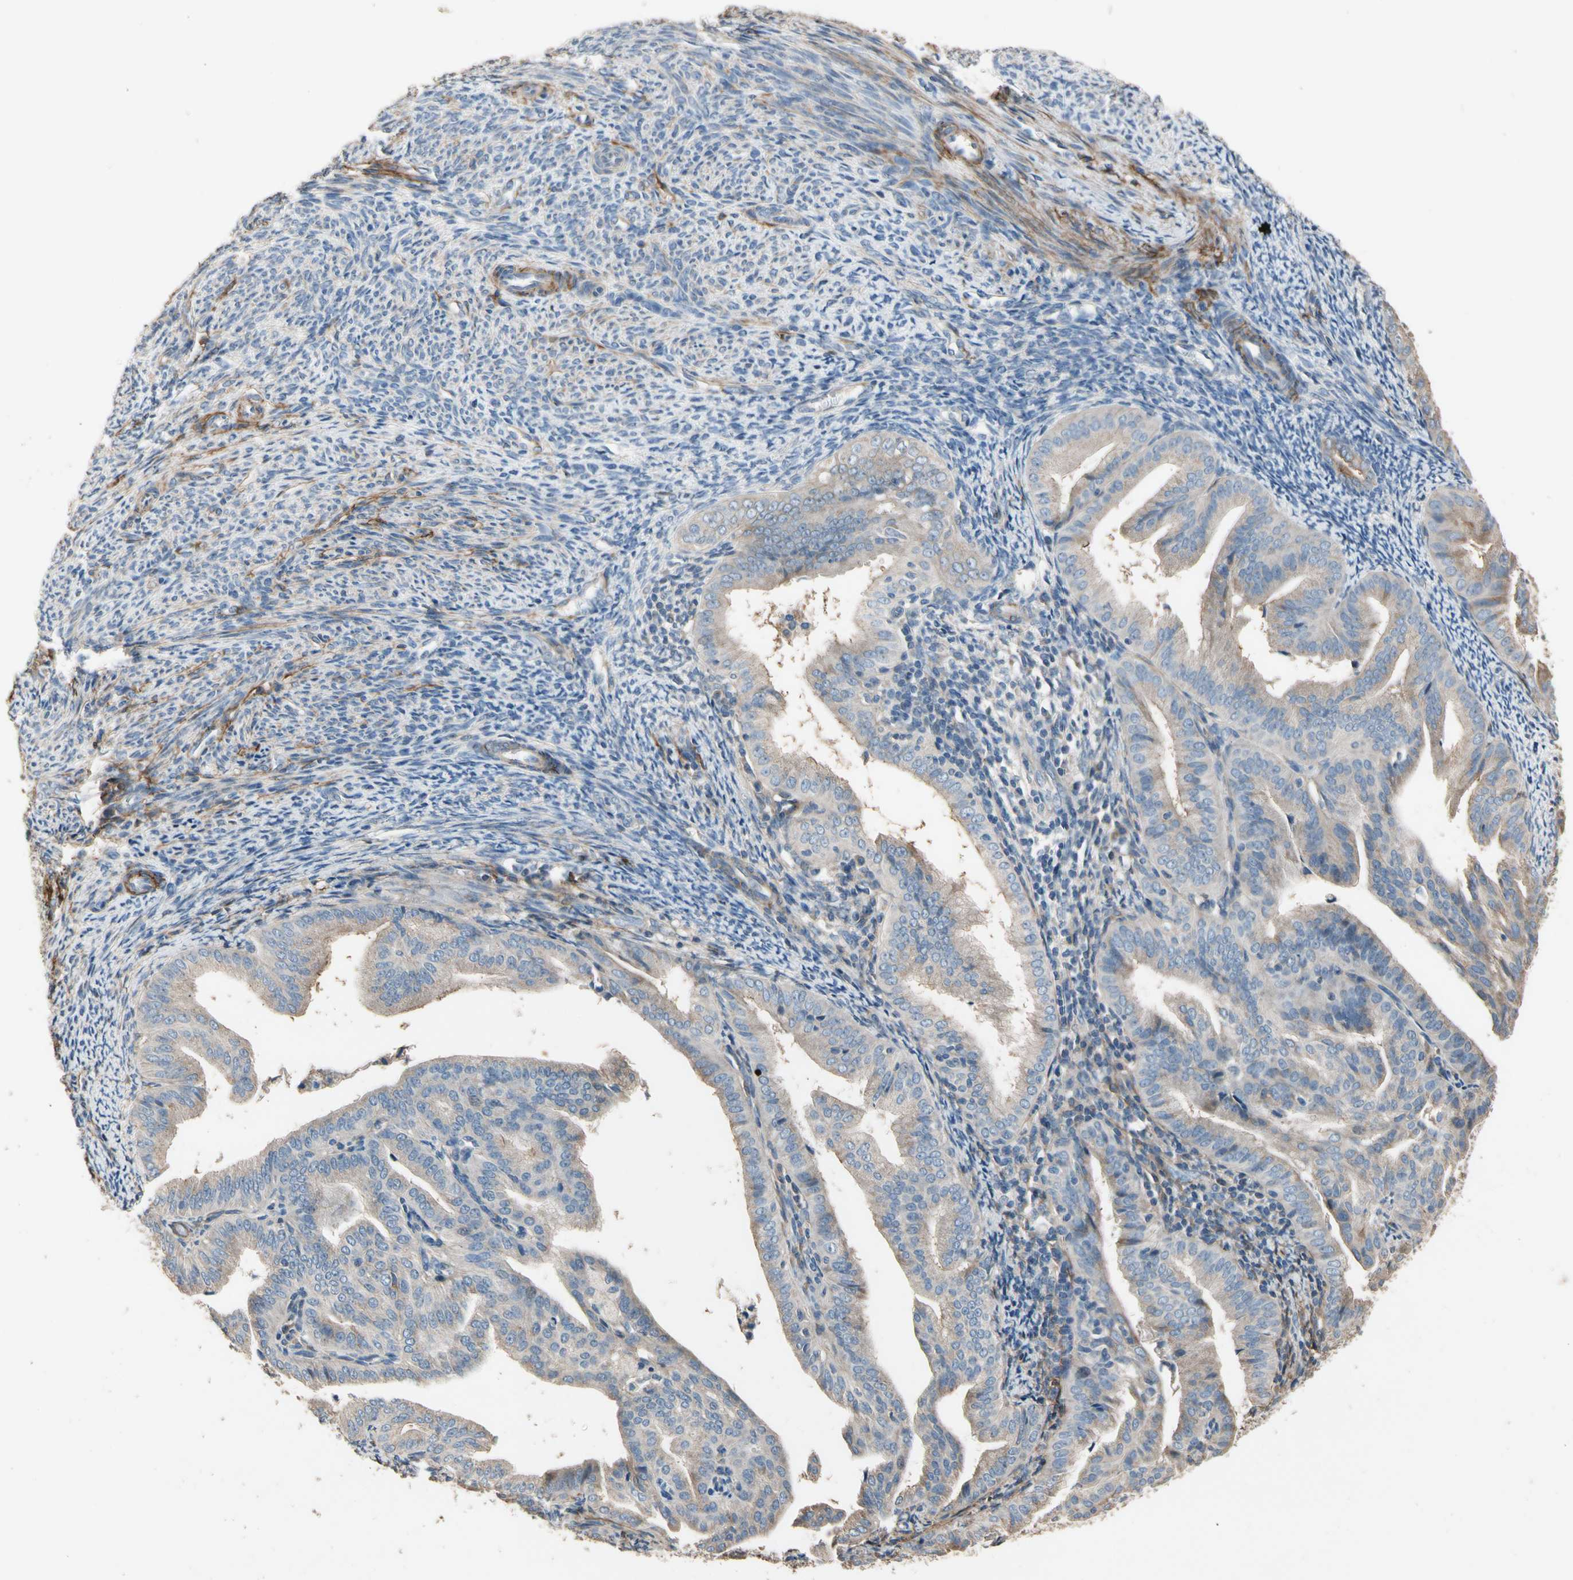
{"staining": {"intensity": "weak", "quantity": ">75%", "location": "cytoplasmic/membranous"}, "tissue": "endometrial cancer", "cell_type": "Tumor cells", "image_type": "cancer", "snomed": [{"axis": "morphology", "description": "Adenocarcinoma, NOS"}, {"axis": "topography", "description": "Endometrium"}], "caption": "The histopathology image reveals staining of adenocarcinoma (endometrial), revealing weak cytoplasmic/membranous protein staining (brown color) within tumor cells. The staining is performed using DAB brown chromogen to label protein expression. The nuclei are counter-stained blue using hematoxylin.", "gene": "SUSD2", "patient": {"sex": "female", "age": 58}}